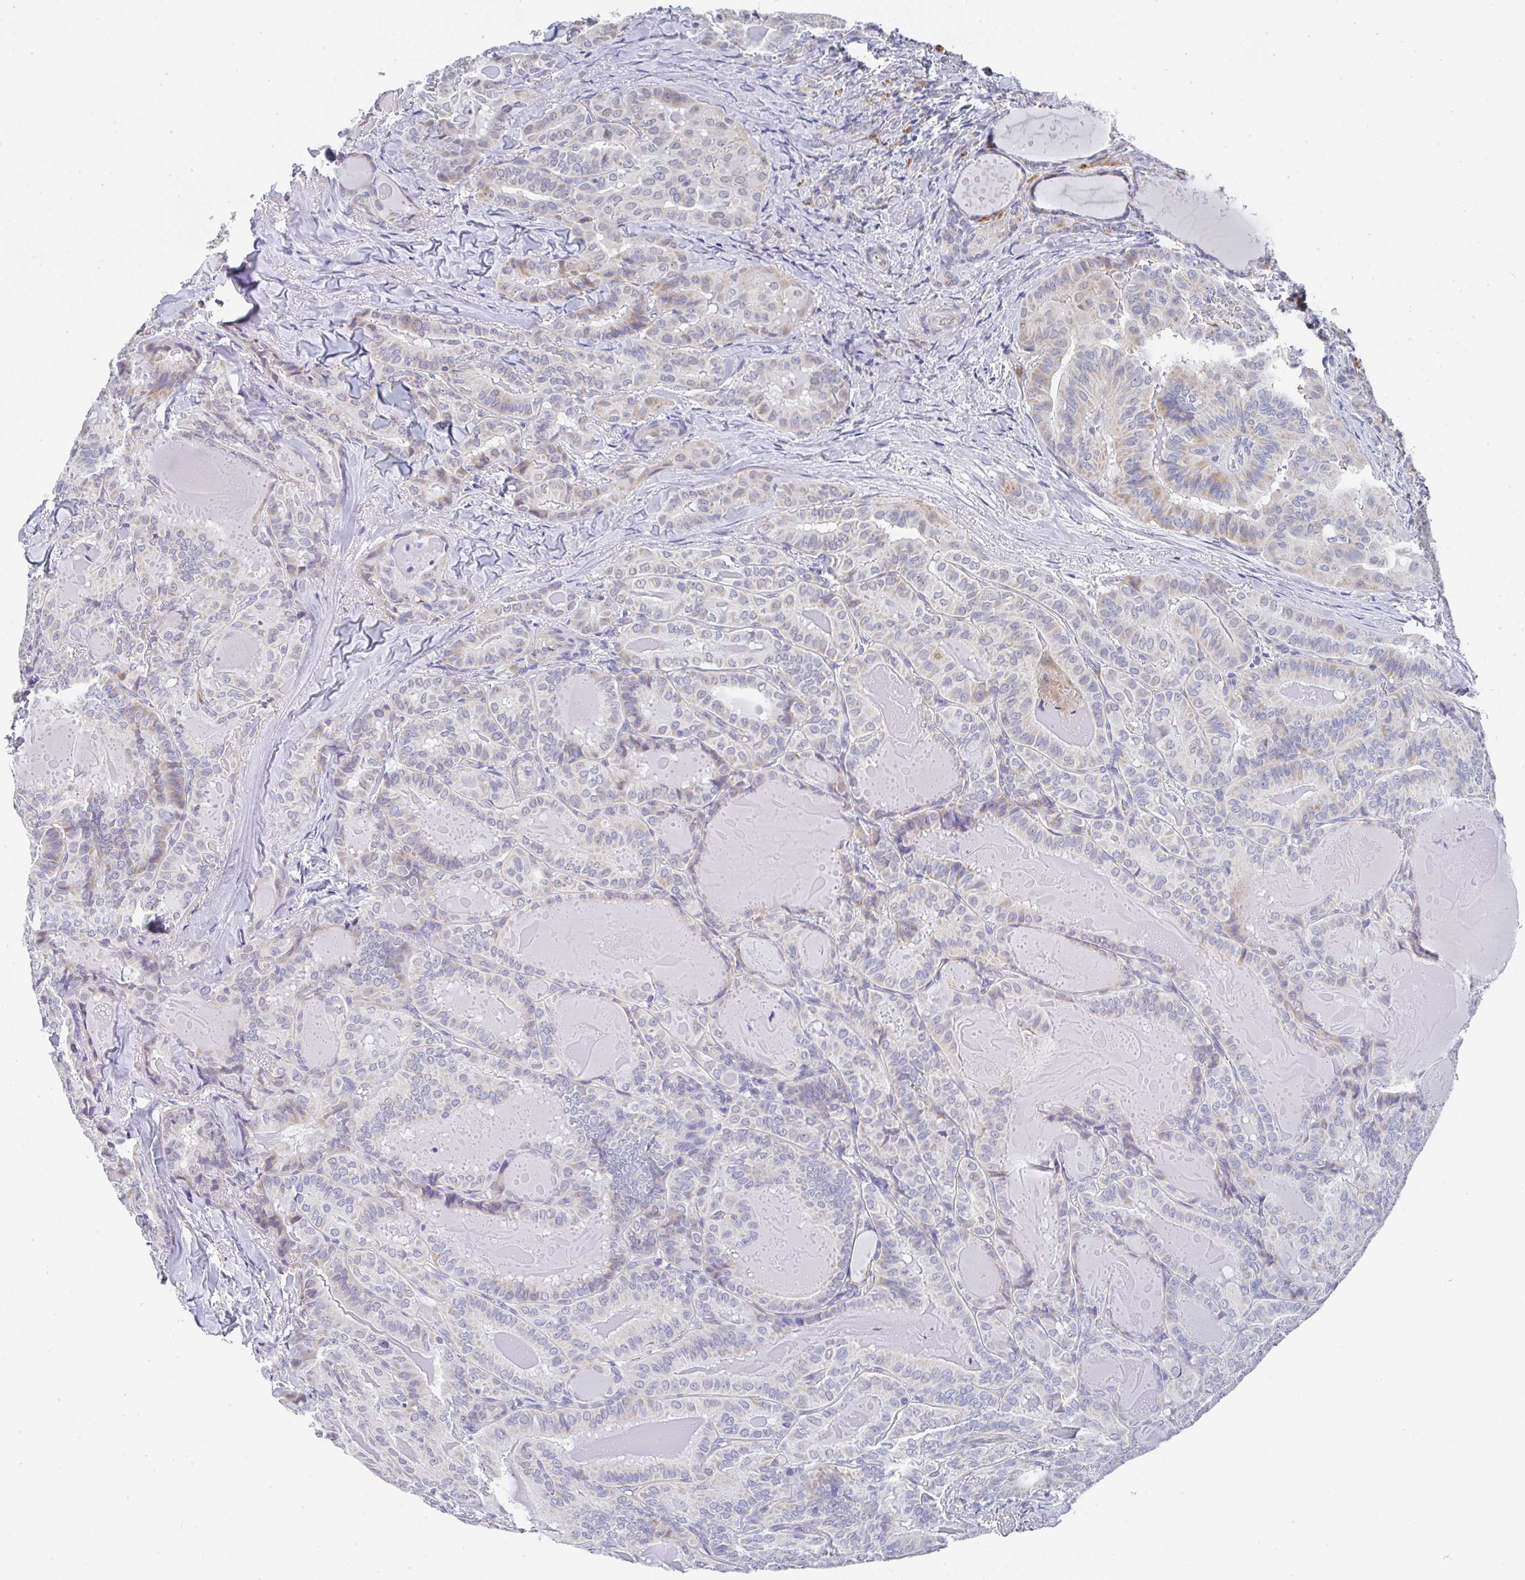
{"staining": {"intensity": "weak", "quantity": "<25%", "location": "cytoplasmic/membranous"}, "tissue": "thyroid cancer", "cell_type": "Tumor cells", "image_type": "cancer", "snomed": [{"axis": "morphology", "description": "Papillary adenocarcinoma, NOS"}, {"axis": "topography", "description": "Thyroid gland"}], "caption": "Micrograph shows no significant protein expression in tumor cells of thyroid cancer. (DAB immunohistochemistry (IHC) visualized using brightfield microscopy, high magnification).", "gene": "NCF1", "patient": {"sex": "female", "age": 68}}